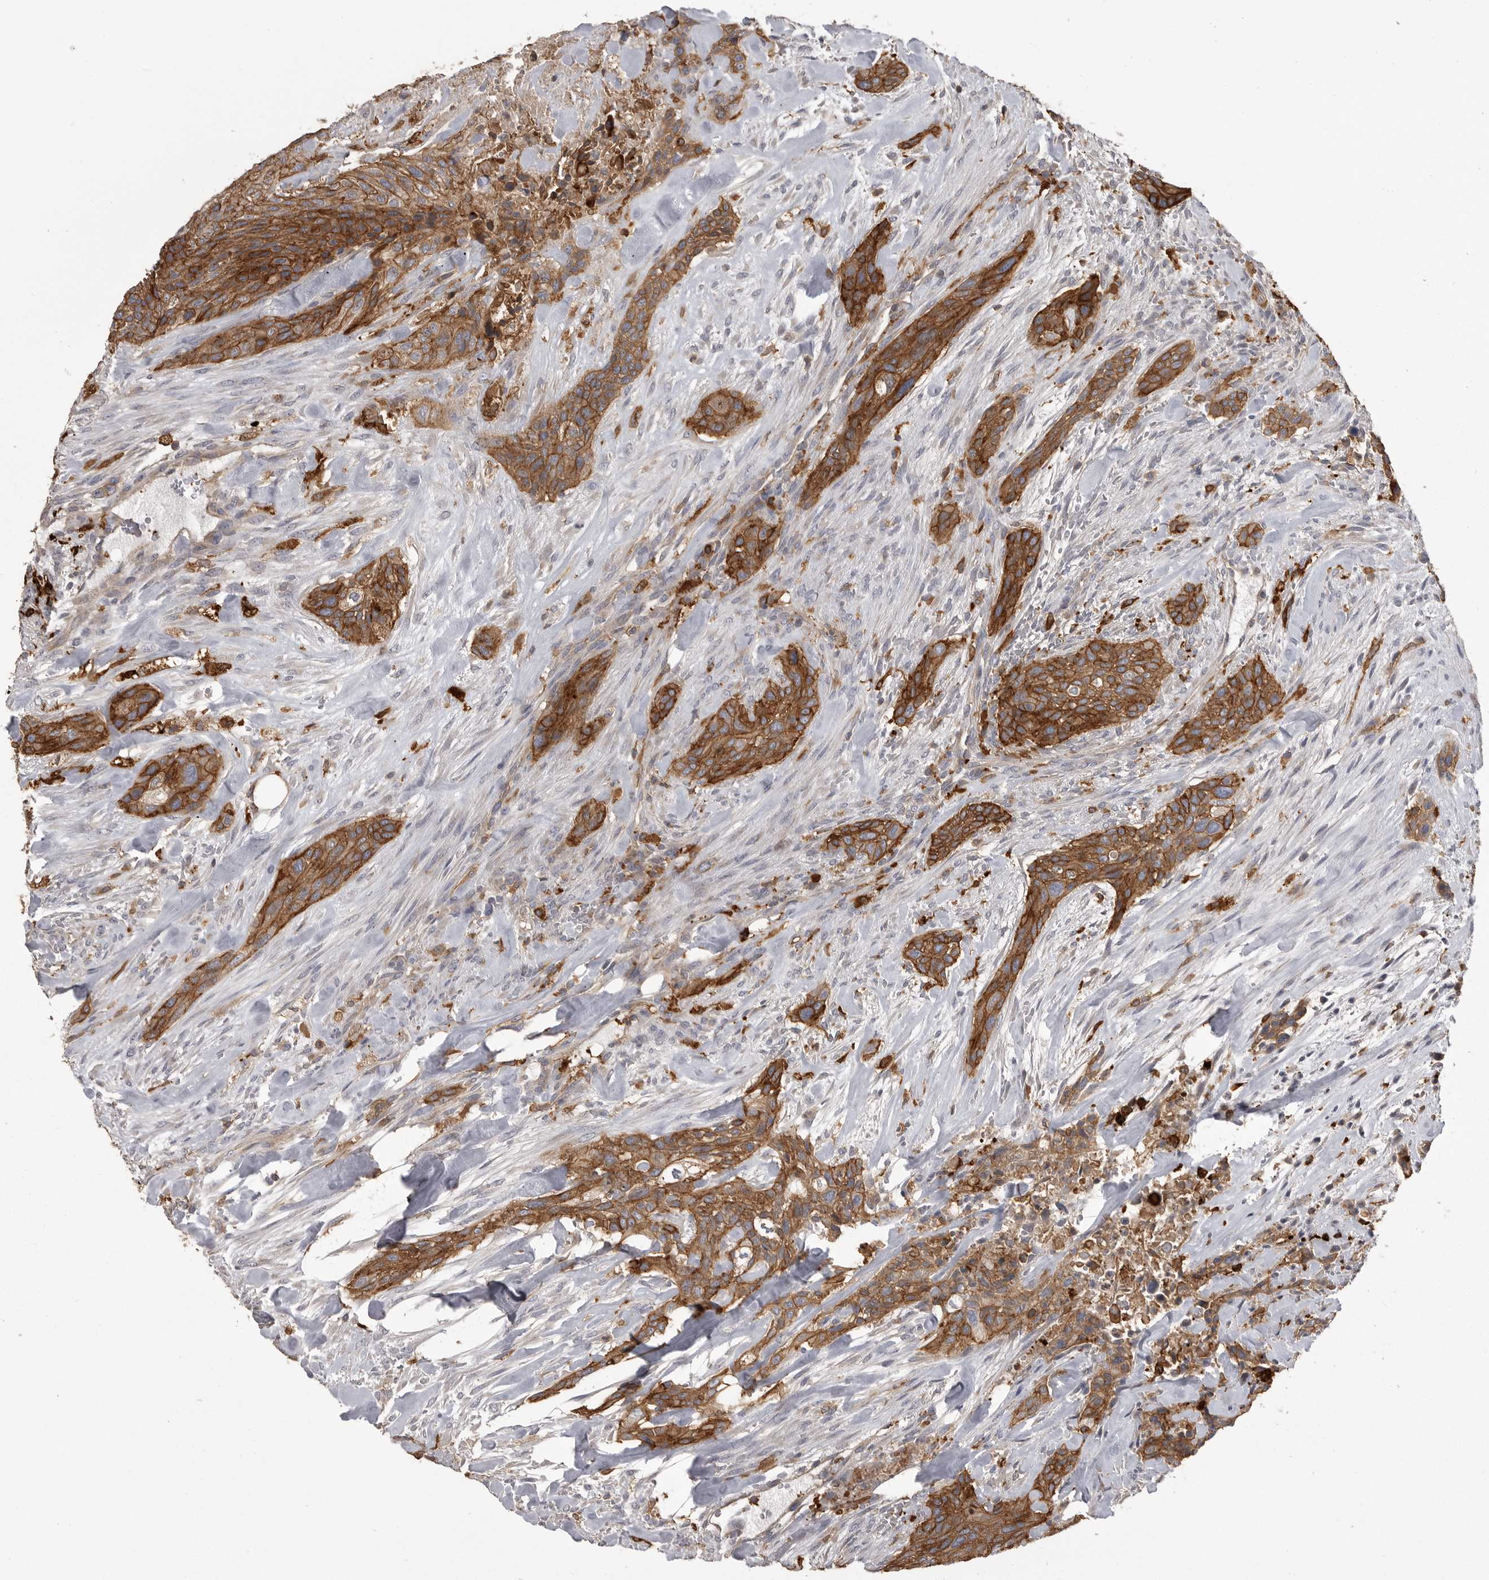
{"staining": {"intensity": "strong", "quantity": ">75%", "location": "cytoplasmic/membranous"}, "tissue": "urothelial cancer", "cell_type": "Tumor cells", "image_type": "cancer", "snomed": [{"axis": "morphology", "description": "Urothelial carcinoma, High grade"}, {"axis": "topography", "description": "Urinary bladder"}], "caption": "Strong cytoplasmic/membranous positivity for a protein is seen in approximately >75% of tumor cells of urothelial cancer using immunohistochemistry (IHC).", "gene": "CMTM6", "patient": {"sex": "male", "age": 35}}